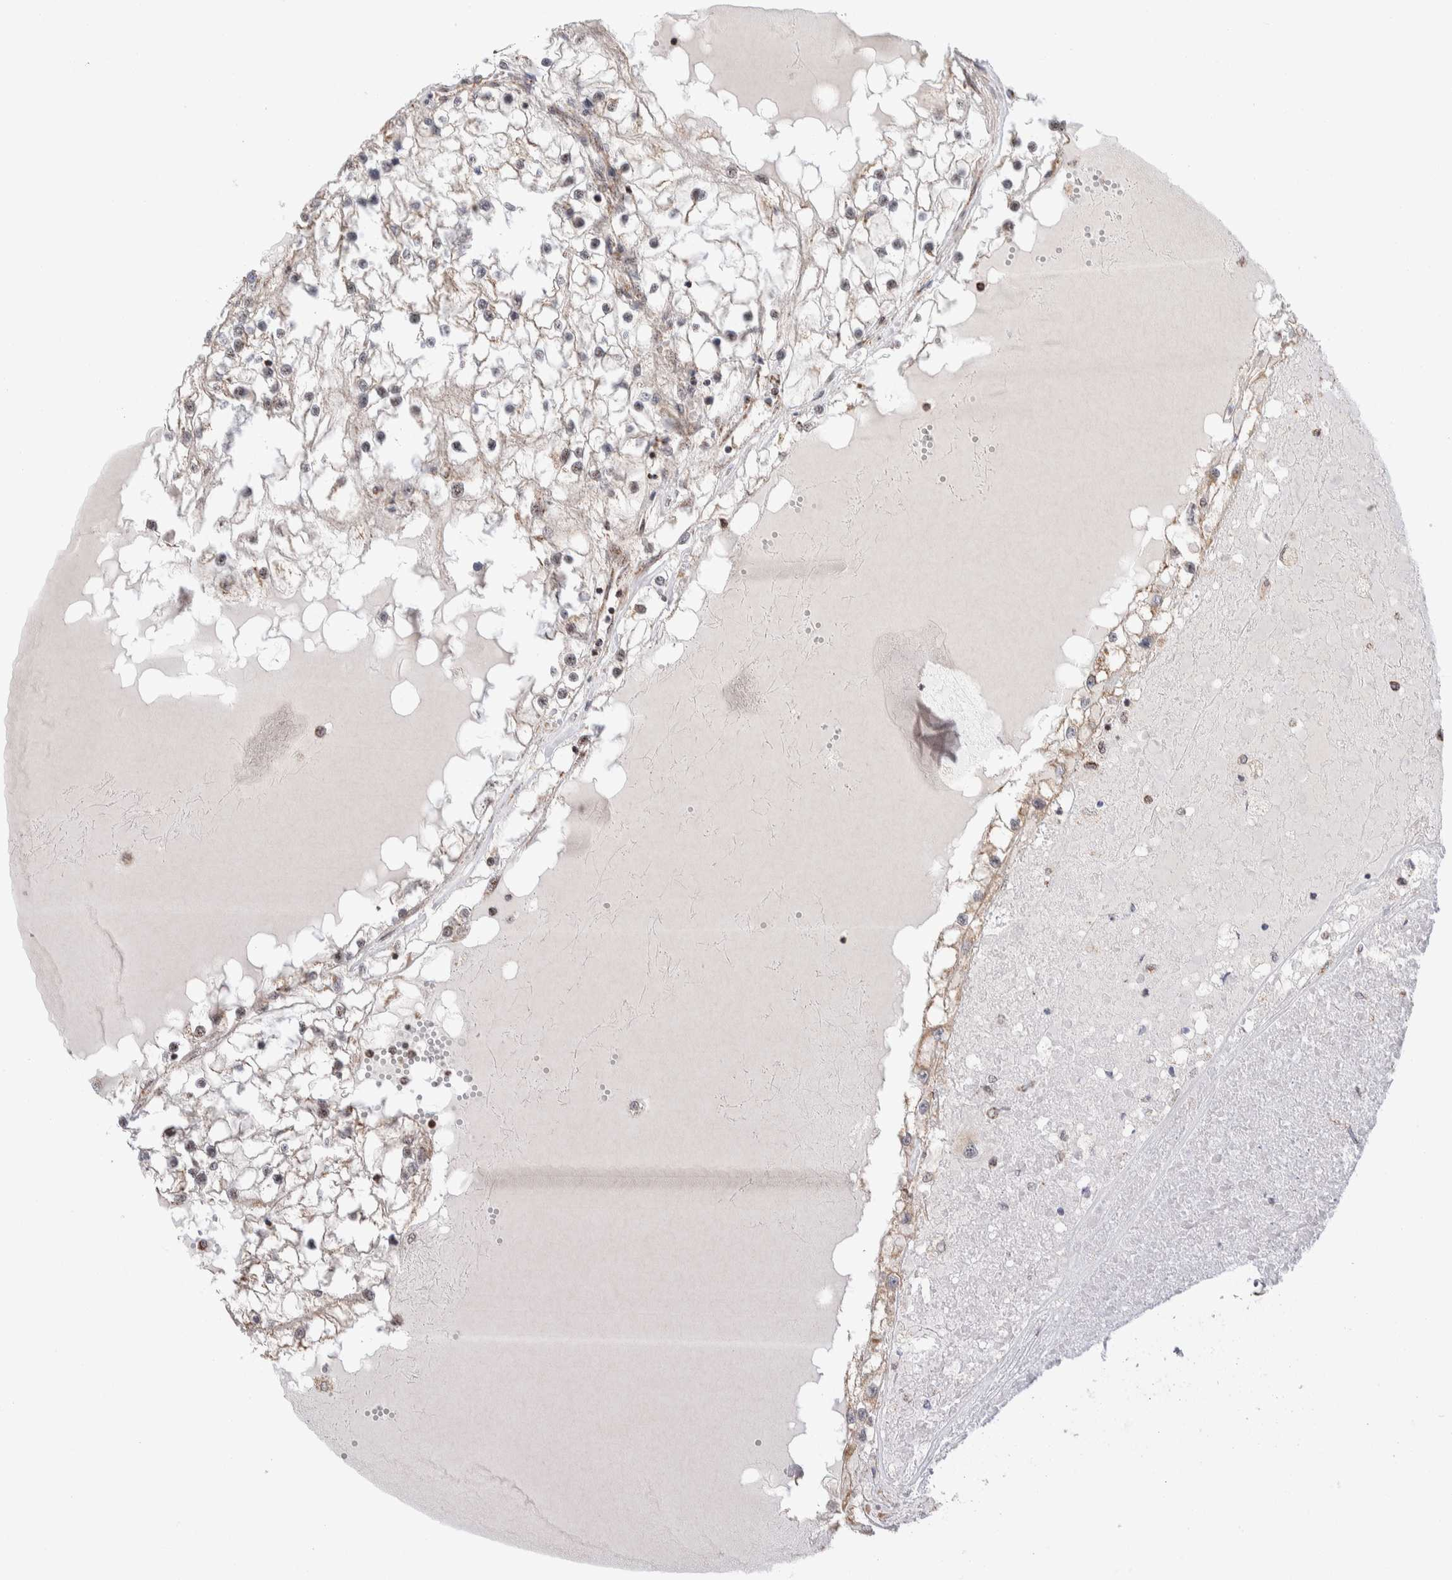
{"staining": {"intensity": "weak", "quantity": "25%-75%", "location": "nuclear"}, "tissue": "renal cancer", "cell_type": "Tumor cells", "image_type": "cancer", "snomed": [{"axis": "morphology", "description": "Adenocarcinoma, NOS"}, {"axis": "topography", "description": "Kidney"}], "caption": "Weak nuclear staining for a protein is seen in approximately 25%-75% of tumor cells of renal cancer (adenocarcinoma) using IHC.", "gene": "ZNF695", "patient": {"sex": "male", "age": 68}}